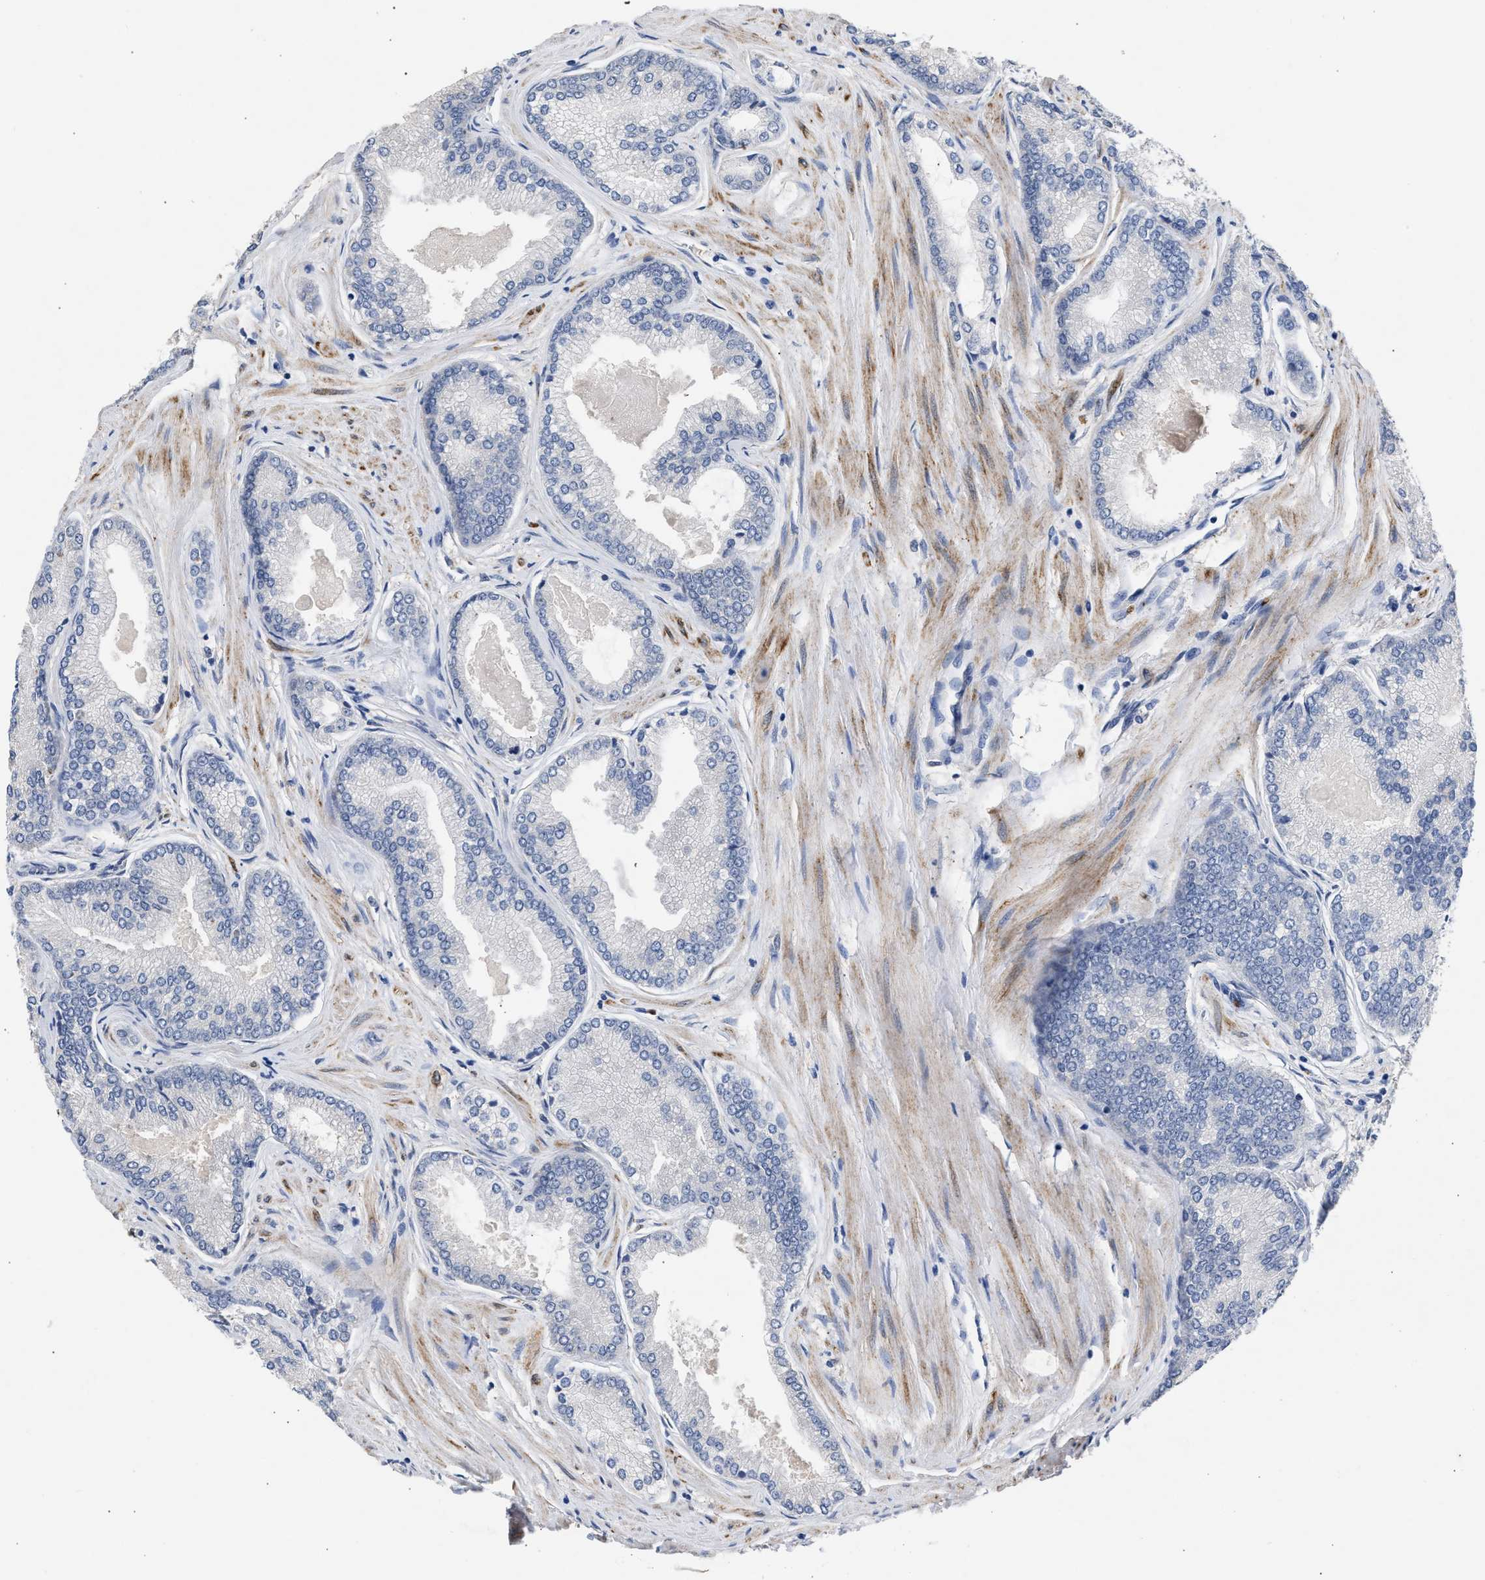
{"staining": {"intensity": "negative", "quantity": "none", "location": "none"}, "tissue": "prostate cancer", "cell_type": "Tumor cells", "image_type": "cancer", "snomed": [{"axis": "morphology", "description": "Adenocarcinoma, High grade"}, {"axis": "topography", "description": "Prostate"}], "caption": "Immunohistochemistry (IHC) histopathology image of prostate high-grade adenocarcinoma stained for a protein (brown), which displays no expression in tumor cells. (DAB immunohistochemistry (IHC), high magnification).", "gene": "SELENOM", "patient": {"sex": "male", "age": 61}}